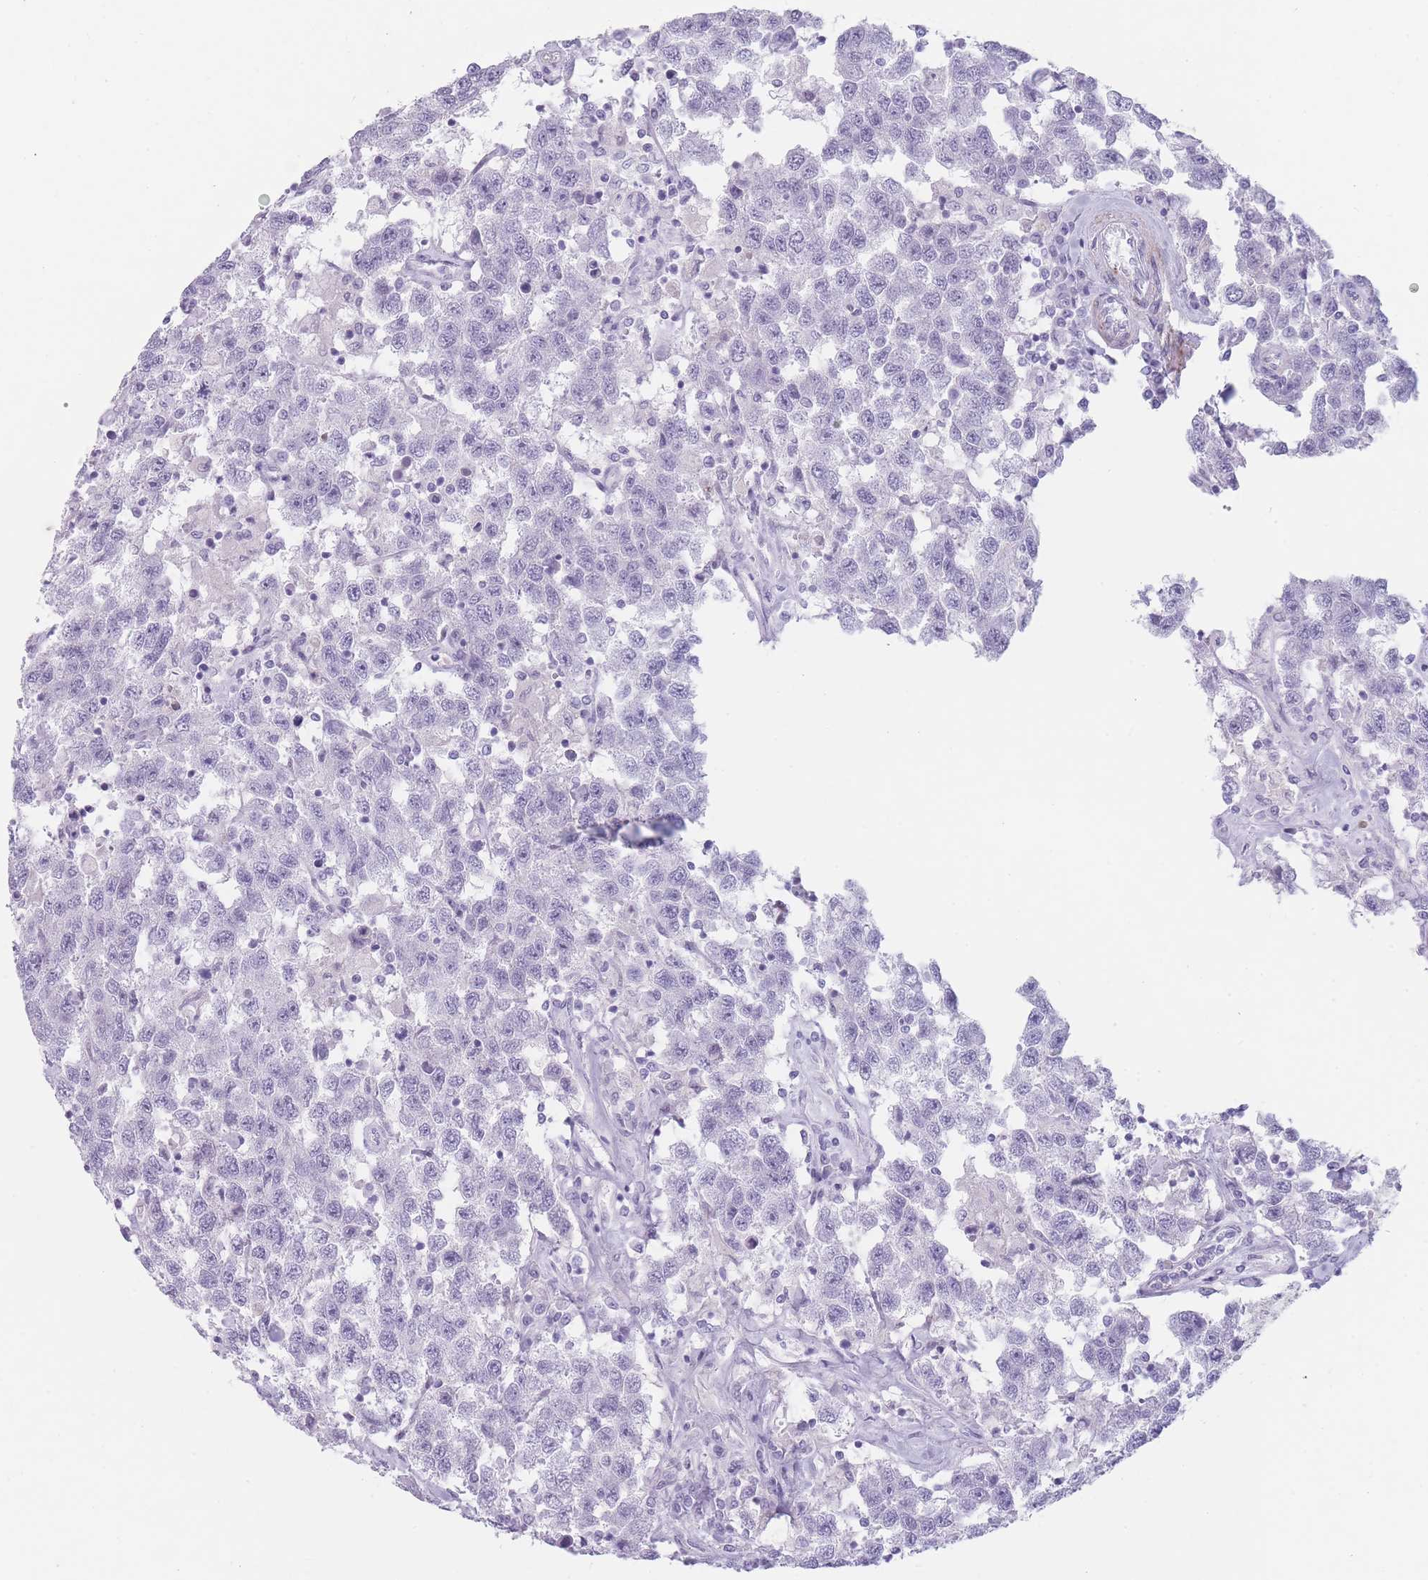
{"staining": {"intensity": "negative", "quantity": "none", "location": "none"}, "tissue": "testis cancer", "cell_type": "Tumor cells", "image_type": "cancer", "snomed": [{"axis": "morphology", "description": "Seminoma, NOS"}, {"axis": "topography", "description": "Testis"}], "caption": "Human testis seminoma stained for a protein using immunohistochemistry reveals no expression in tumor cells.", "gene": "IFNA6", "patient": {"sex": "male", "age": 41}}